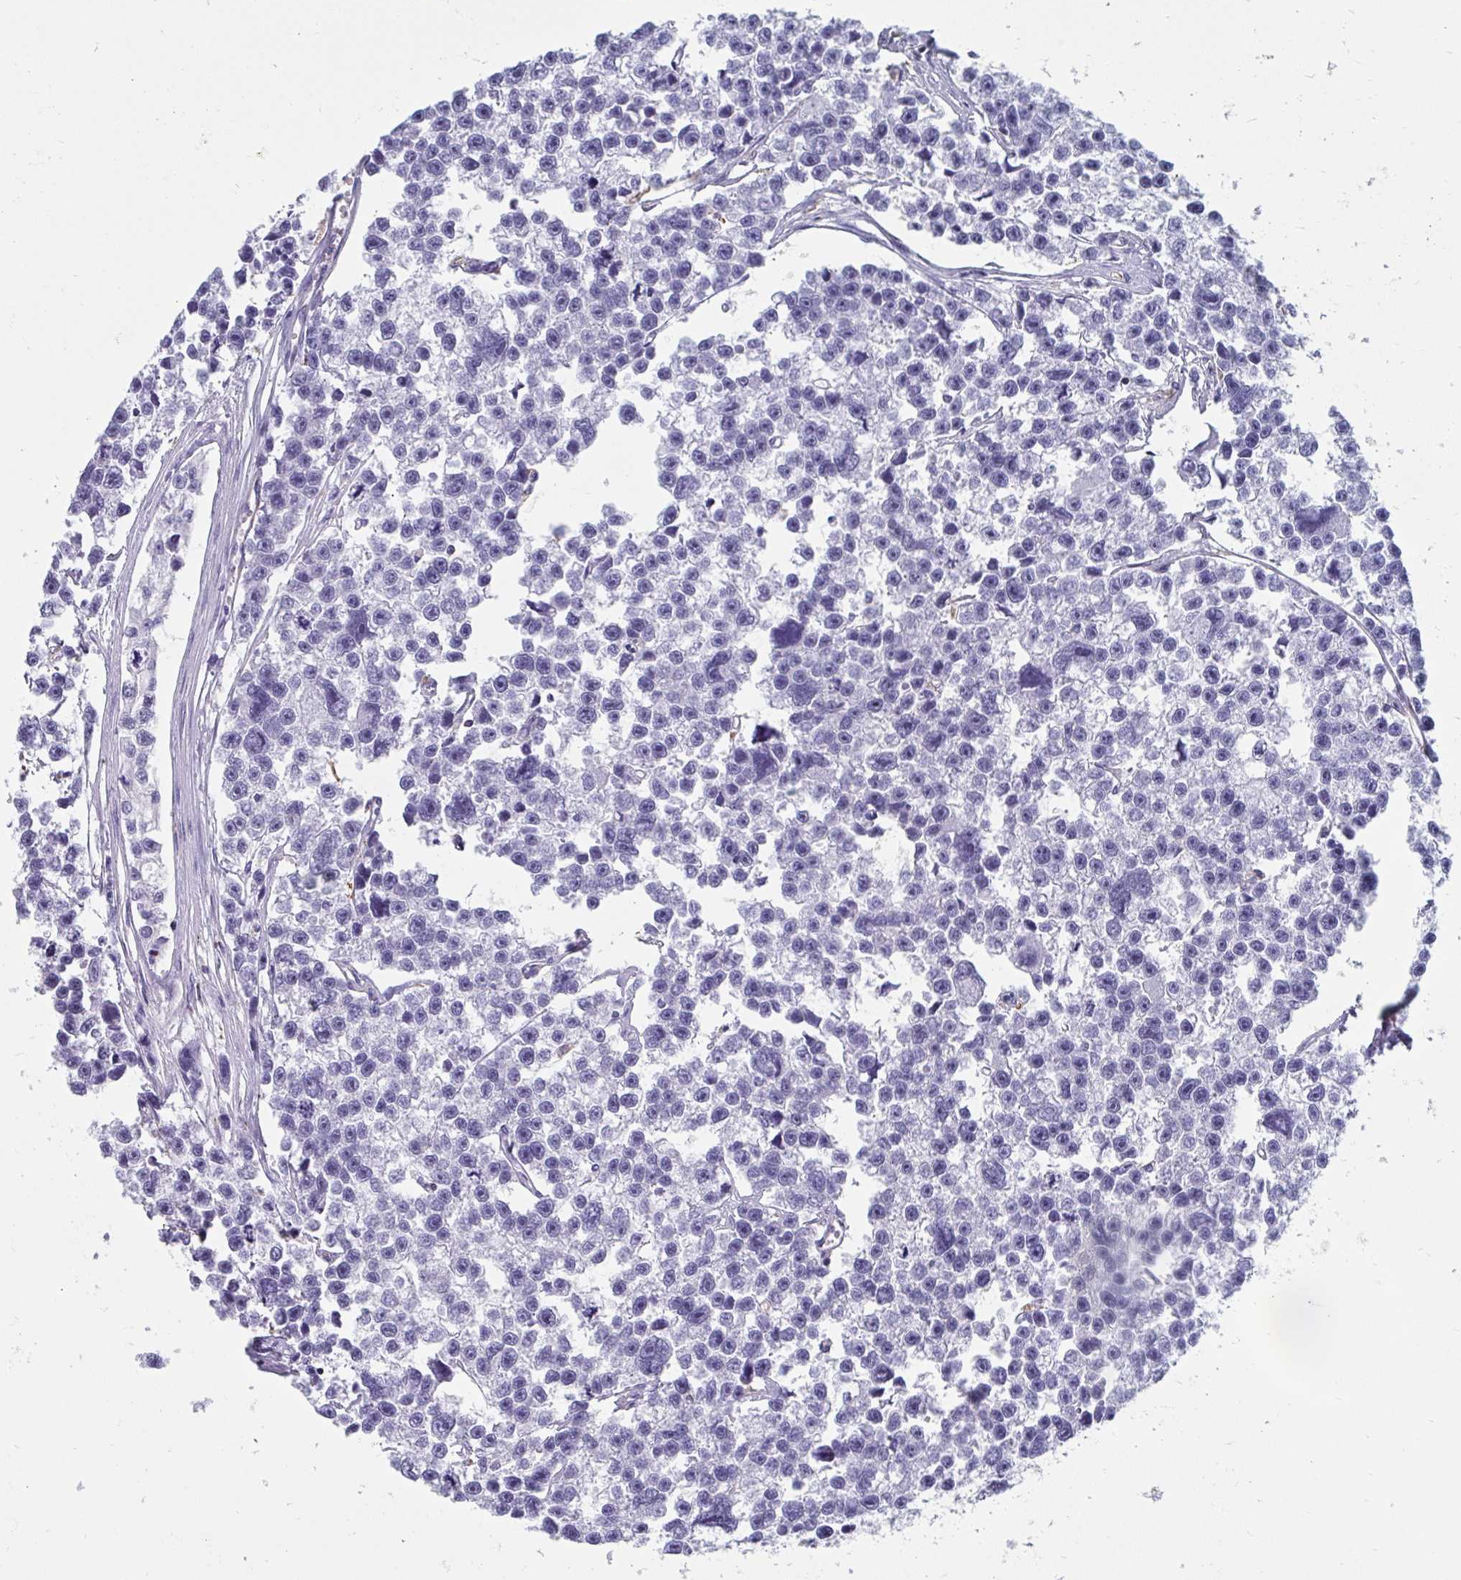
{"staining": {"intensity": "negative", "quantity": "none", "location": "none"}, "tissue": "testis cancer", "cell_type": "Tumor cells", "image_type": "cancer", "snomed": [{"axis": "morphology", "description": "Seminoma, NOS"}, {"axis": "topography", "description": "Testis"}], "caption": "Tumor cells are negative for protein expression in human testis cancer (seminoma).", "gene": "MGAM2", "patient": {"sex": "male", "age": 26}}